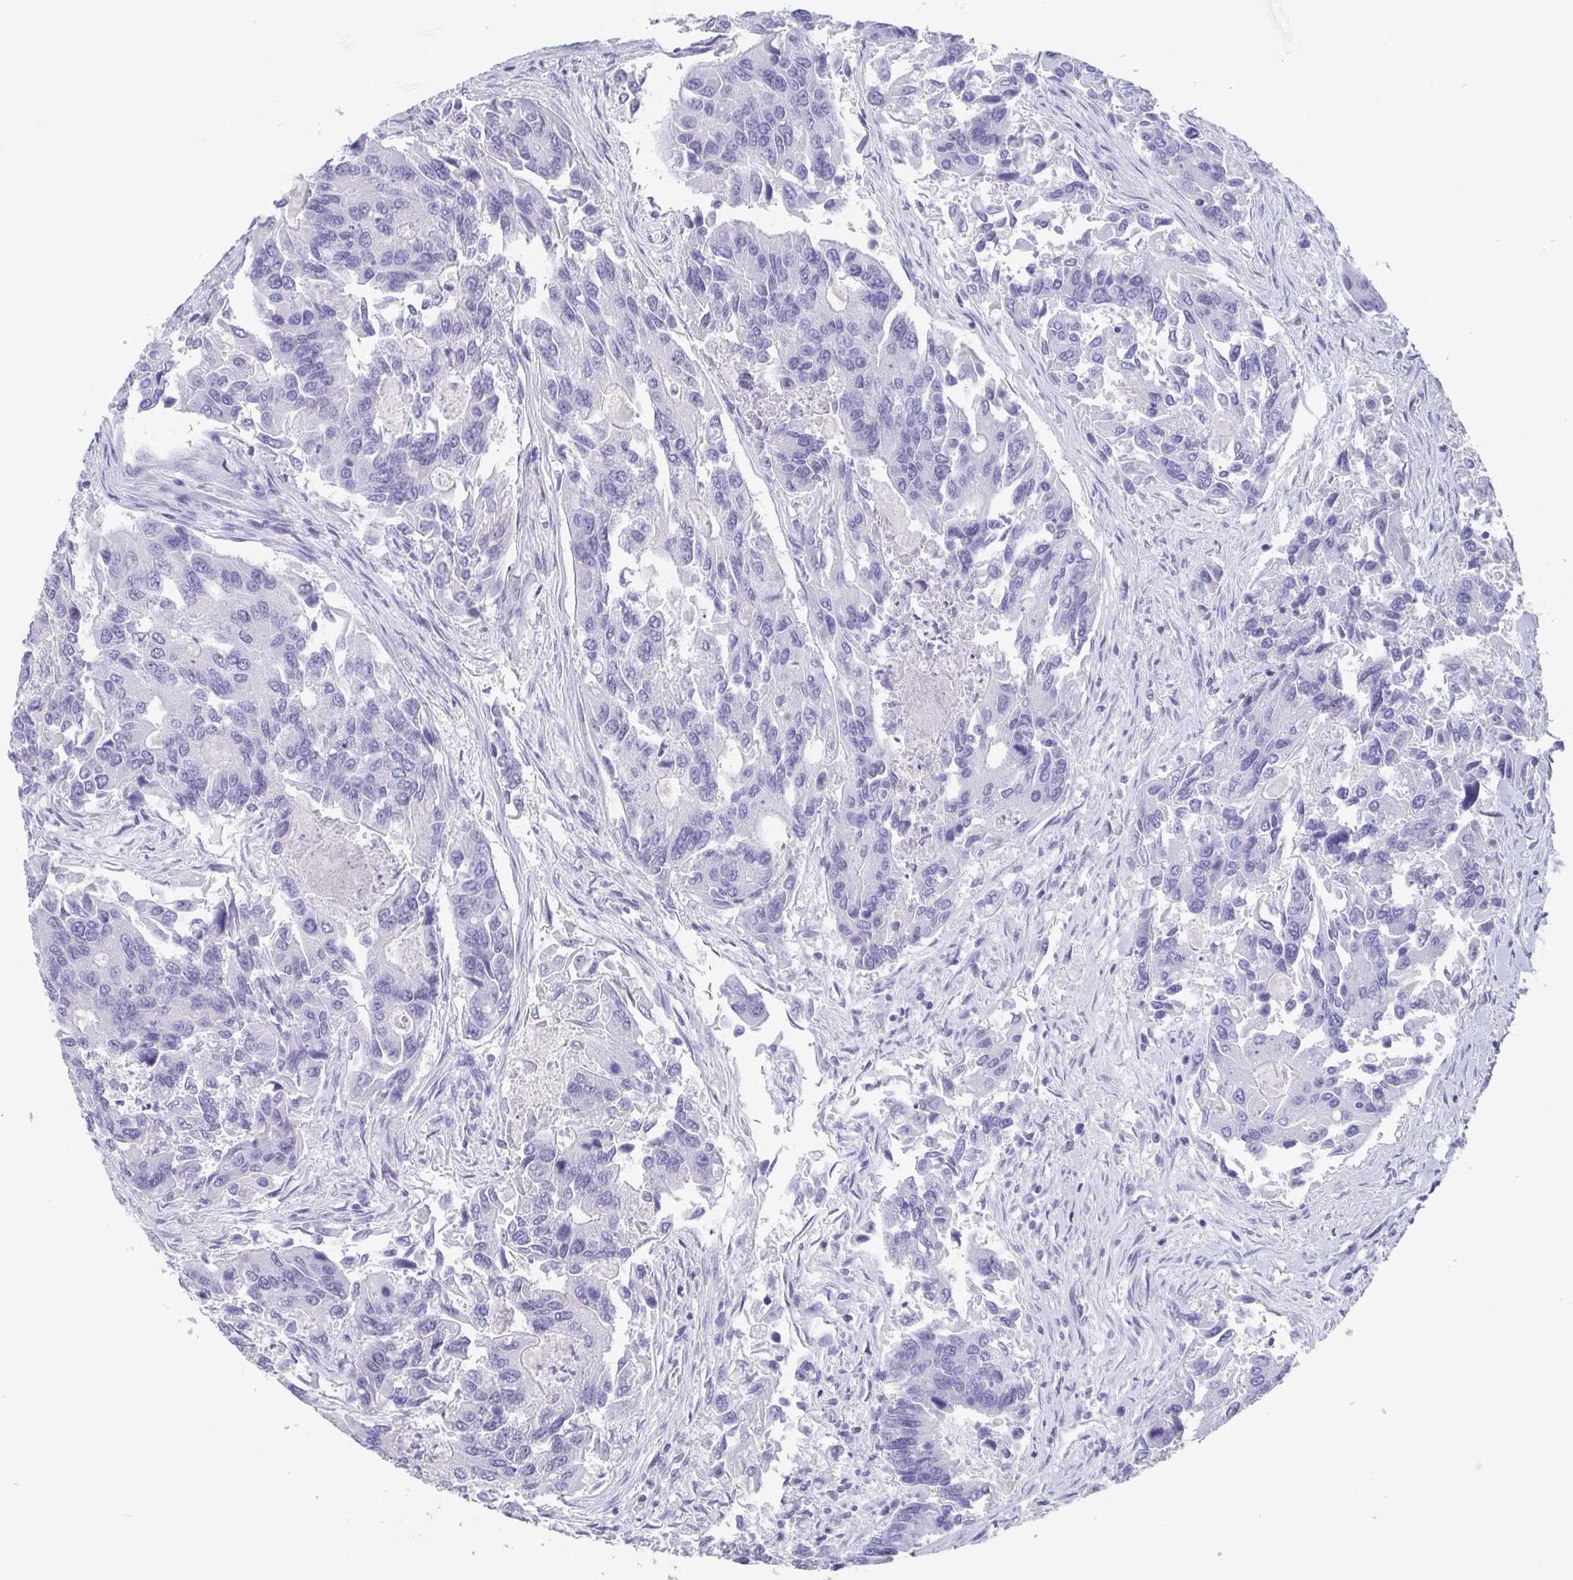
{"staining": {"intensity": "negative", "quantity": "none", "location": "none"}, "tissue": "colorectal cancer", "cell_type": "Tumor cells", "image_type": "cancer", "snomed": [{"axis": "morphology", "description": "Adenocarcinoma, NOS"}, {"axis": "topography", "description": "Colon"}], "caption": "Colorectal cancer (adenocarcinoma) was stained to show a protein in brown. There is no significant expression in tumor cells. (Brightfield microscopy of DAB IHC at high magnification).", "gene": "SCGN", "patient": {"sex": "female", "age": 67}}